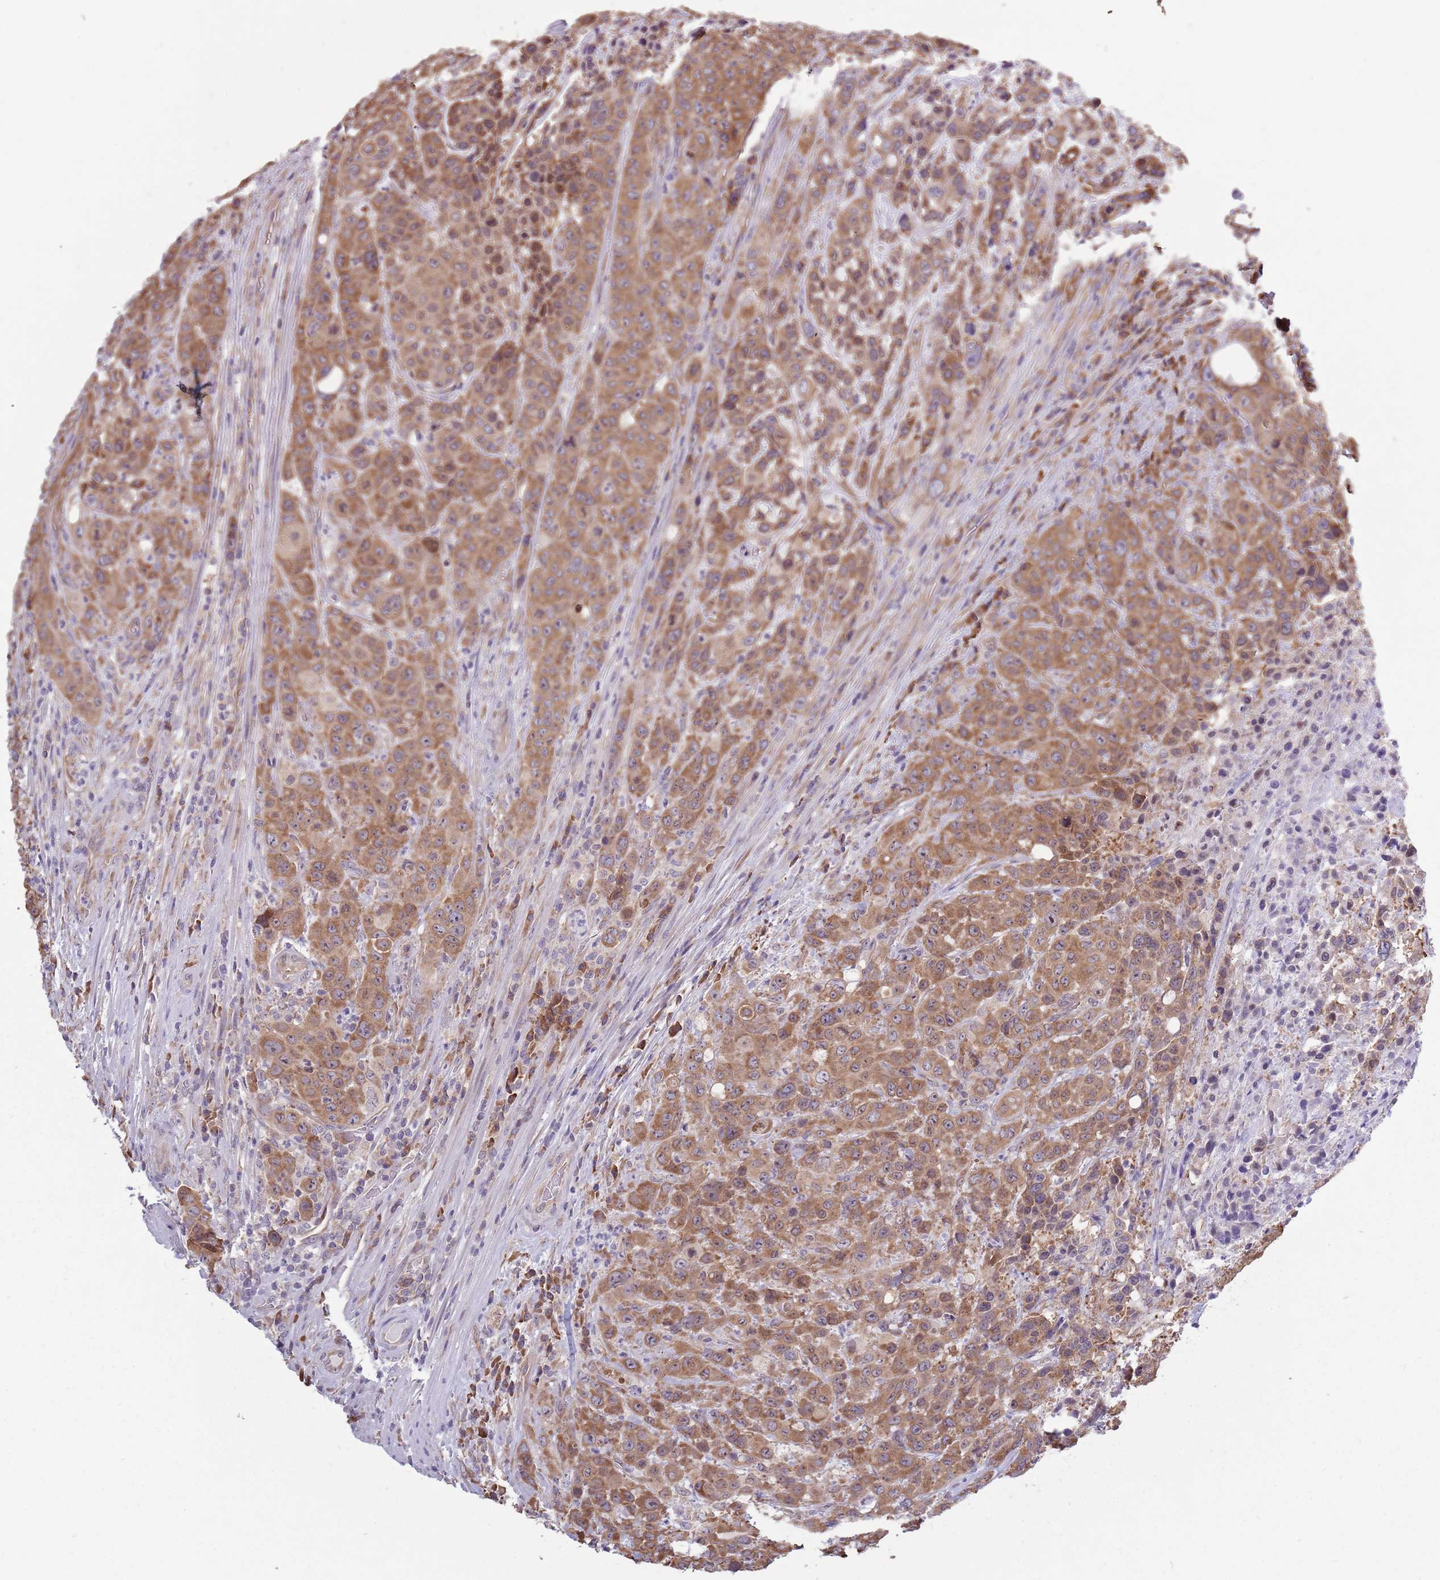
{"staining": {"intensity": "moderate", "quantity": ">75%", "location": "cytoplasmic/membranous"}, "tissue": "colorectal cancer", "cell_type": "Tumor cells", "image_type": "cancer", "snomed": [{"axis": "morphology", "description": "Adenocarcinoma, NOS"}, {"axis": "topography", "description": "Colon"}], "caption": "Immunohistochemical staining of colorectal cancer (adenocarcinoma) reveals moderate cytoplasmic/membranous protein expression in about >75% of tumor cells.", "gene": "RPL17-C18orf32", "patient": {"sex": "male", "age": 62}}